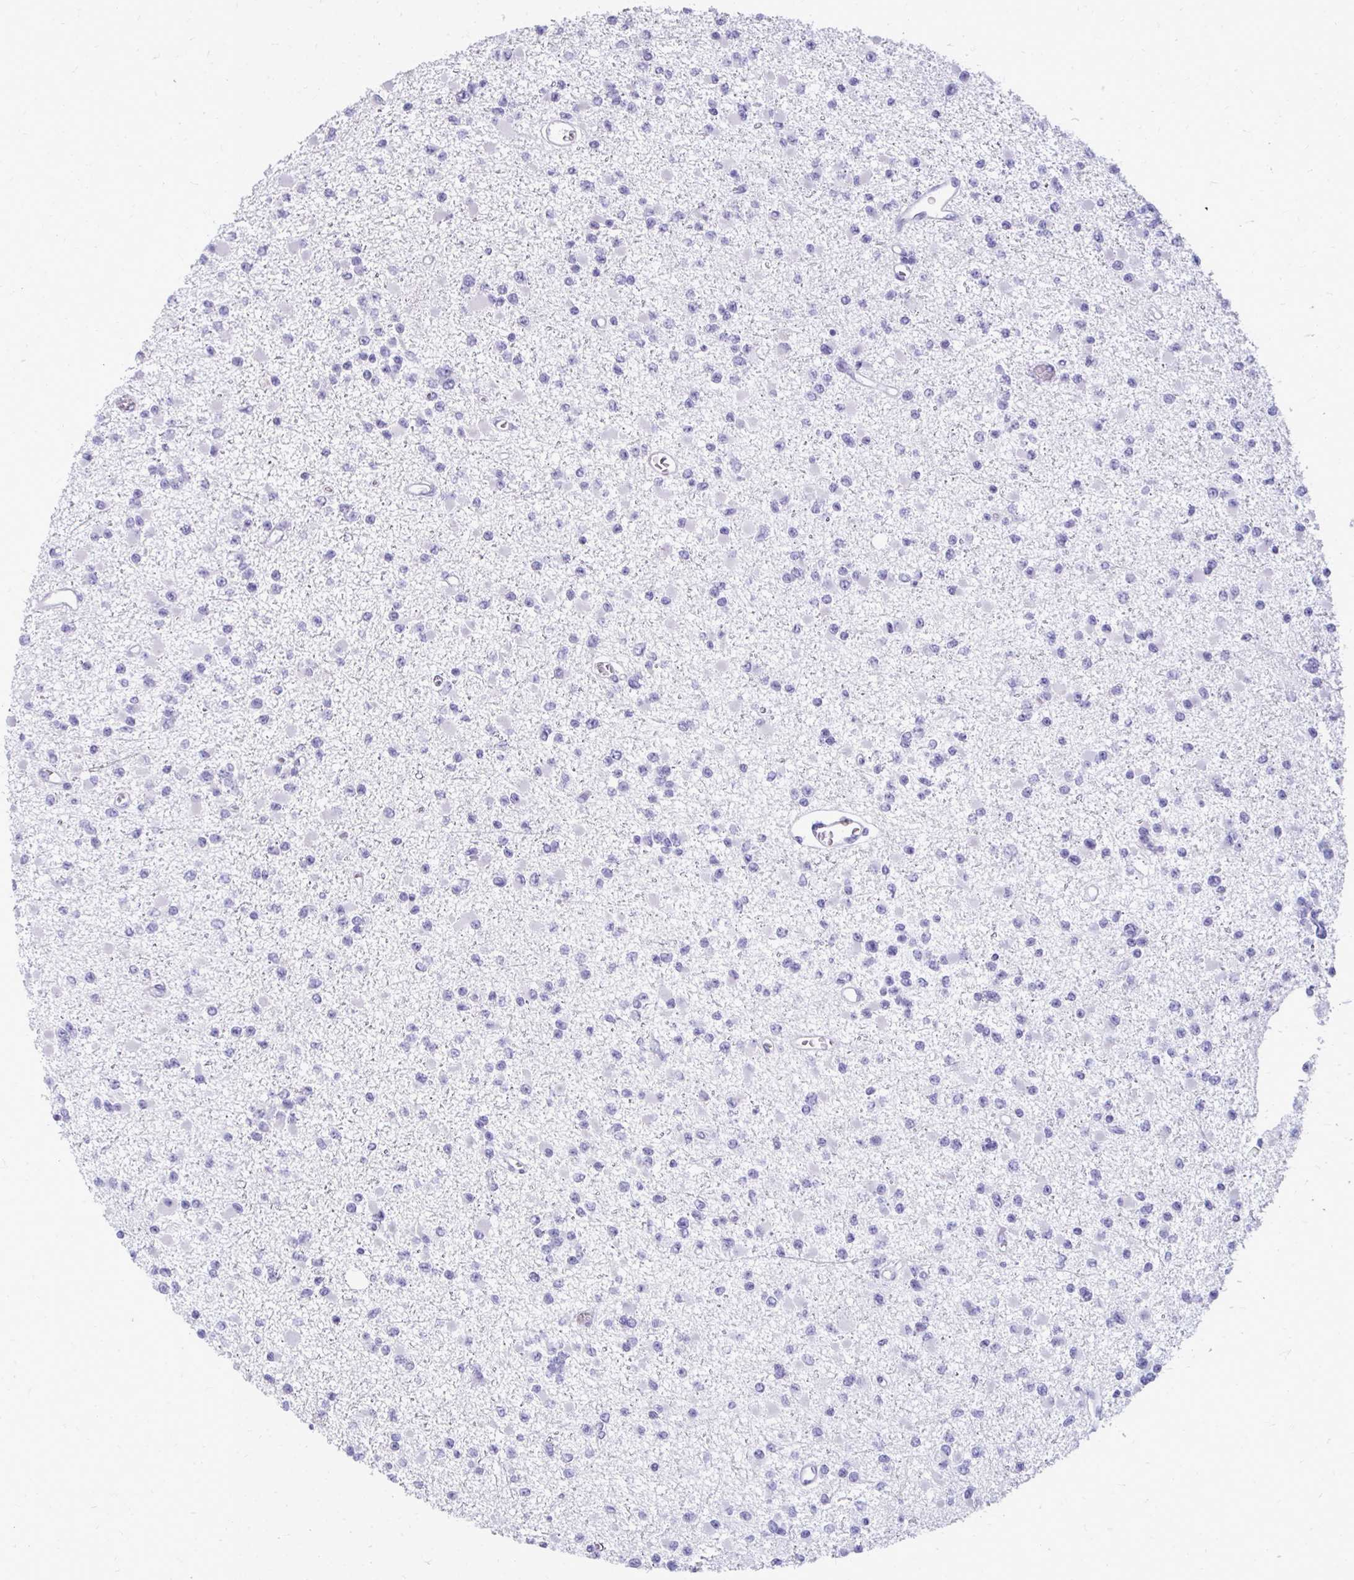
{"staining": {"intensity": "negative", "quantity": "none", "location": "none"}, "tissue": "glioma", "cell_type": "Tumor cells", "image_type": "cancer", "snomed": [{"axis": "morphology", "description": "Glioma, malignant, Low grade"}, {"axis": "topography", "description": "Brain"}], "caption": "An immunohistochemistry micrograph of glioma is shown. There is no staining in tumor cells of glioma.", "gene": "FABP3", "patient": {"sex": "female", "age": 22}}